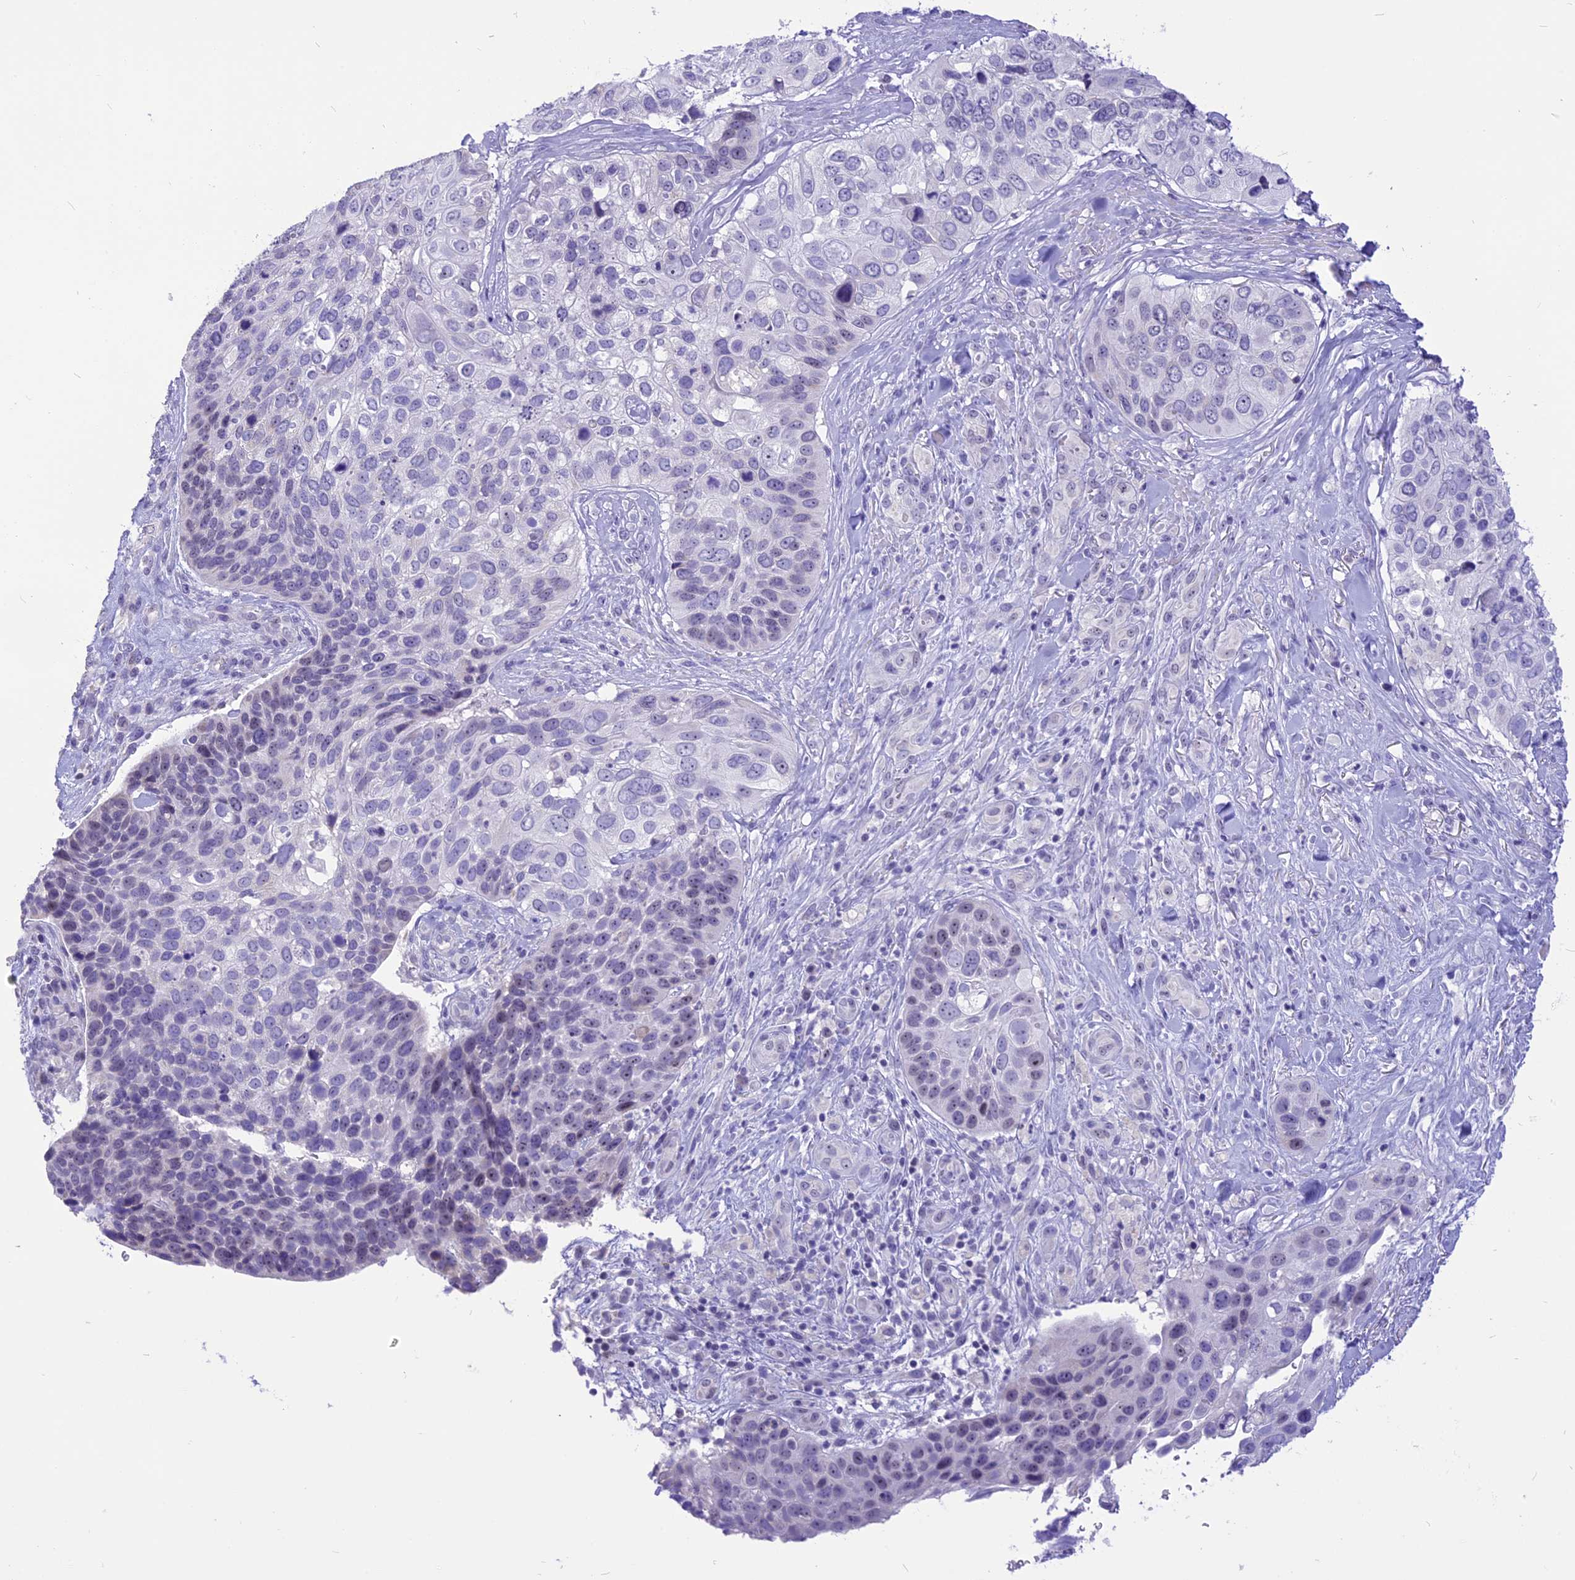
{"staining": {"intensity": "negative", "quantity": "none", "location": "none"}, "tissue": "skin cancer", "cell_type": "Tumor cells", "image_type": "cancer", "snomed": [{"axis": "morphology", "description": "Basal cell carcinoma"}, {"axis": "topography", "description": "Skin"}], "caption": "Immunohistochemical staining of skin cancer (basal cell carcinoma) exhibits no significant positivity in tumor cells.", "gene": "CMSS1", "patient": {"sex": "female", "age": 74}}